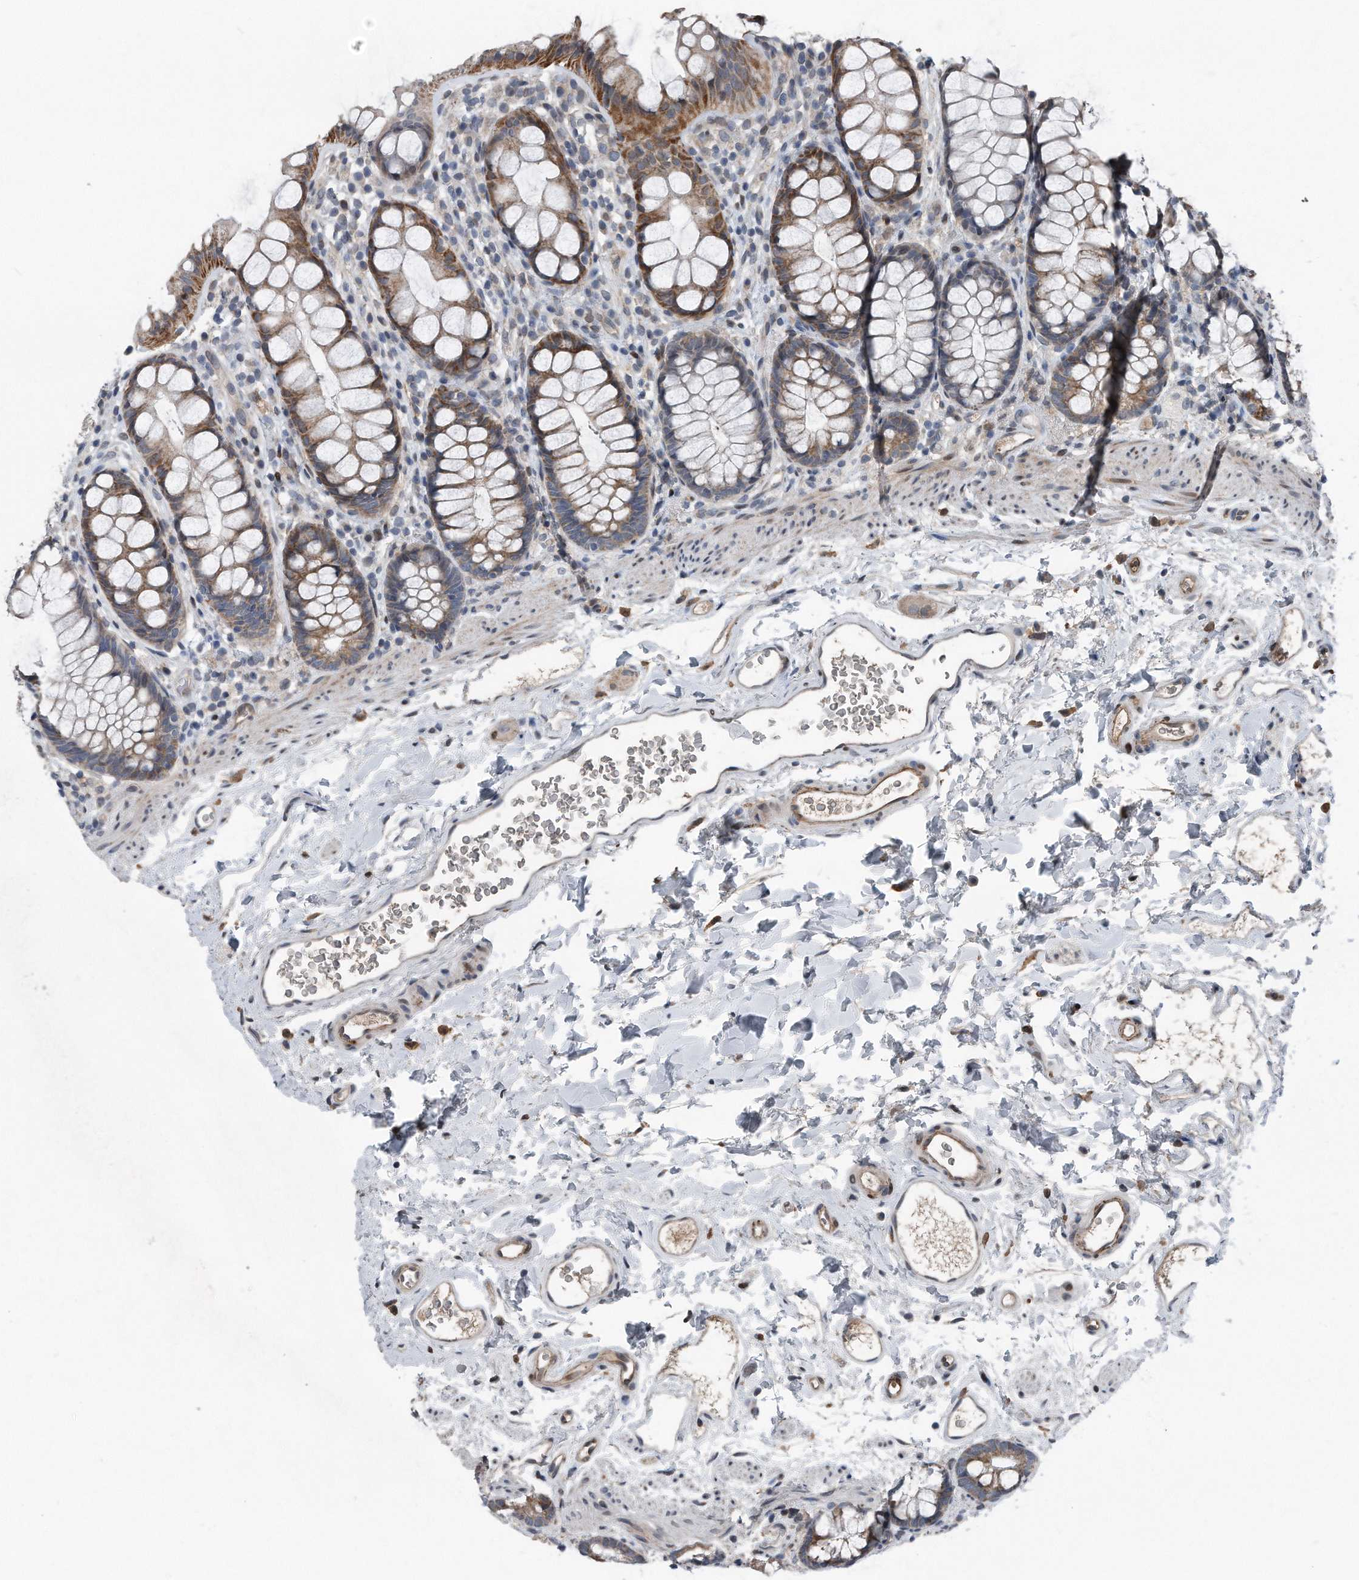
{"staining": {"intensity": "moderate", "quantity": ">75%", "location": "cytoplasmic/membranous"}, "tissue": "rectum", "cell_type": "Glandular cells", "image_type": "normal", "snomed": [{"axis": "morphology", "description": "Normal tissue, NOS"}, {"axis": "topography", "description": "Rectum"}], "caption": "Immunohistochemistry histopathology image of normal rectum: human rectum stained using IHC shows medium levels of moderate protein expression localized specifically in the cytoplasmic/membranous of glandular cells, appearing as a cytoplasmic/membranous brown color.", "gene": "DST", "patient": {"sex": "female", "age": 65}}